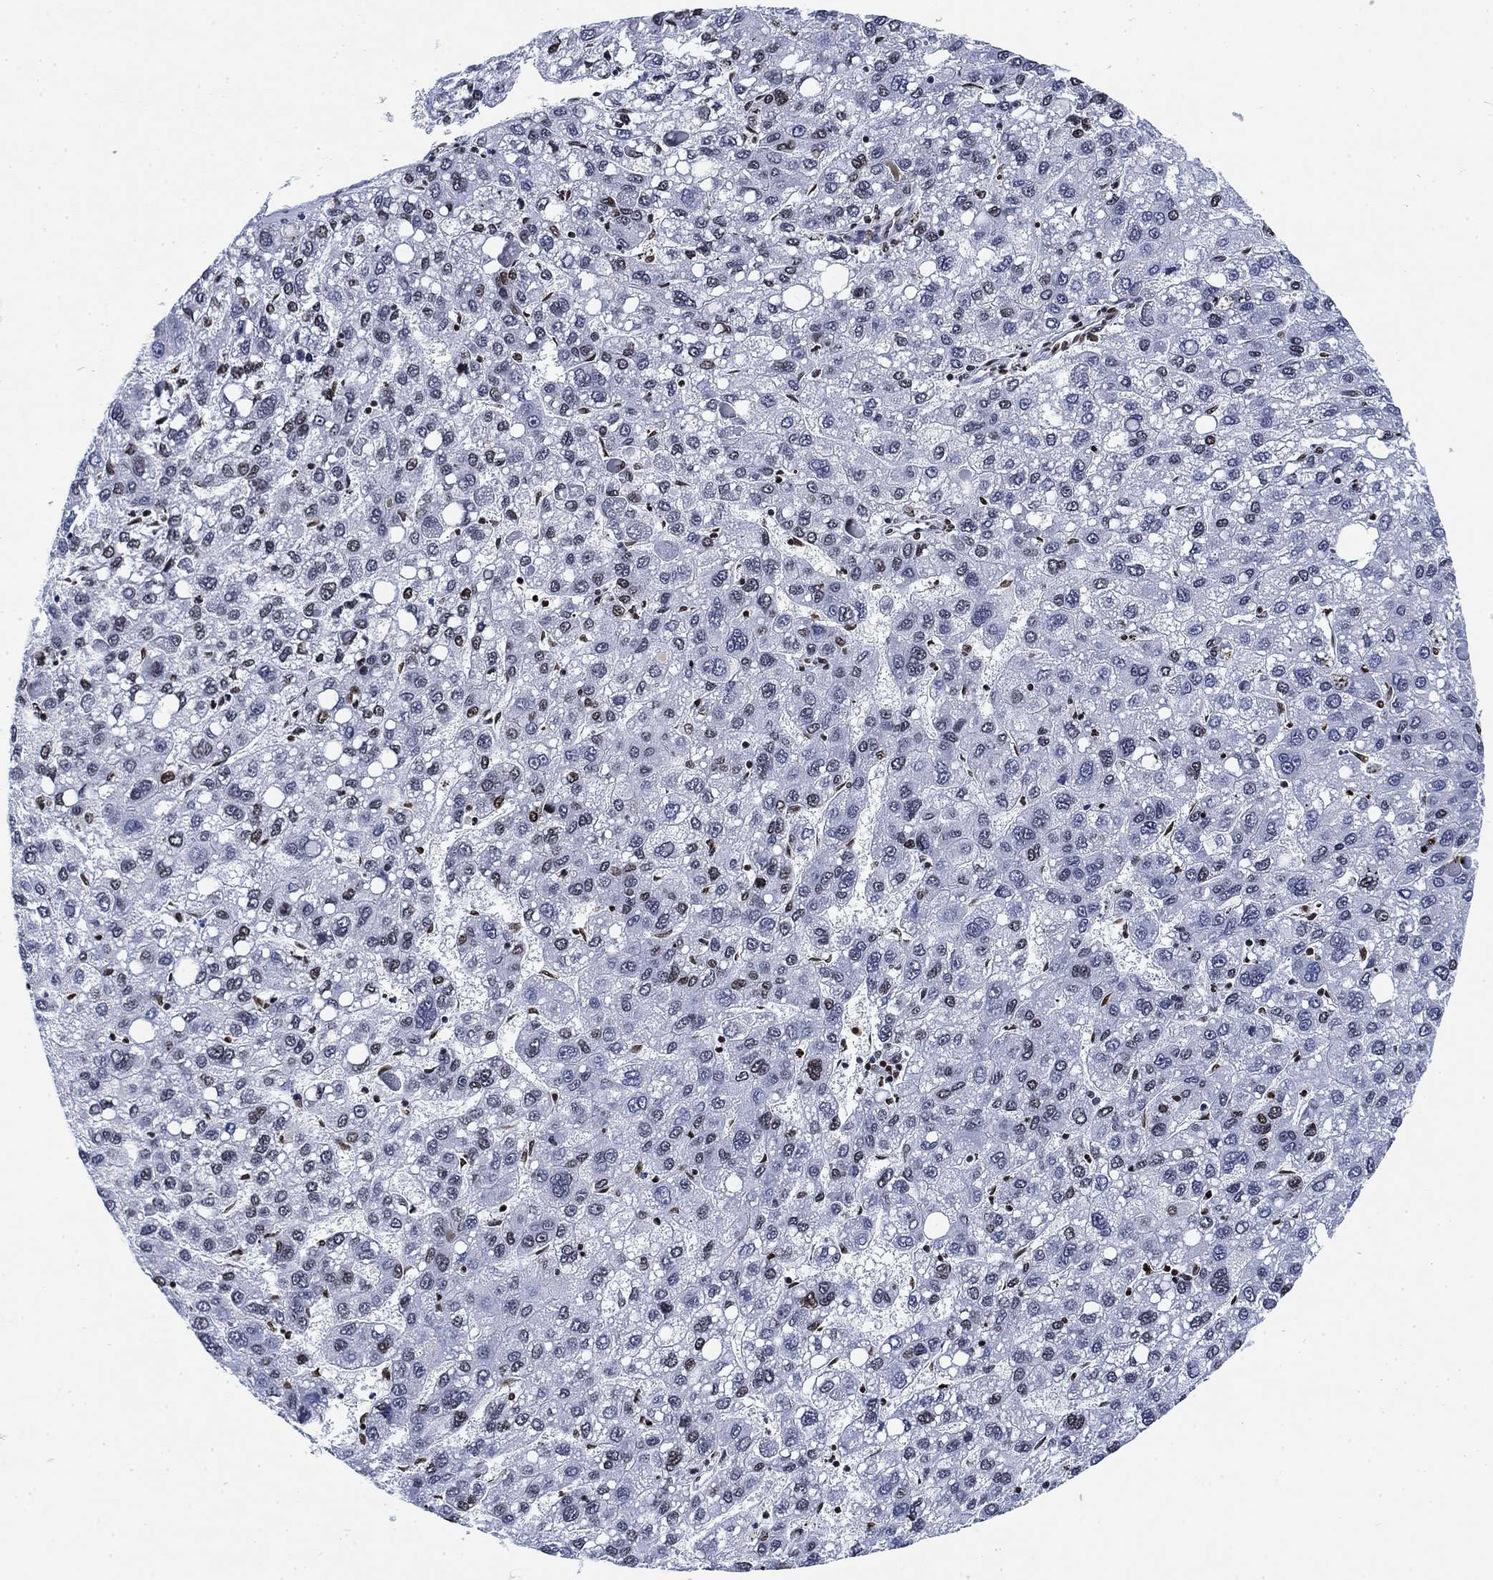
{"staining": {"intensity": "moderate", "quantity": "<25%", "location": "nuclear"}, "tissue": "liver cancer", "cell_type": "Tumor cells", "image_type": "cancer", "snomed": [{"axis": "morphology", "description": "Carcinoma, Hepatocellular, NOS"}, {"axis": "topography", "description": "Liver"}], "caption": "Protein expression analysis of liver hepatocellular carcinoma reveals moderate nuclear expression in approximately <25% of tumor cells.", "gene": "H1-10", "patient": {"sex": "female", "age": 82}}